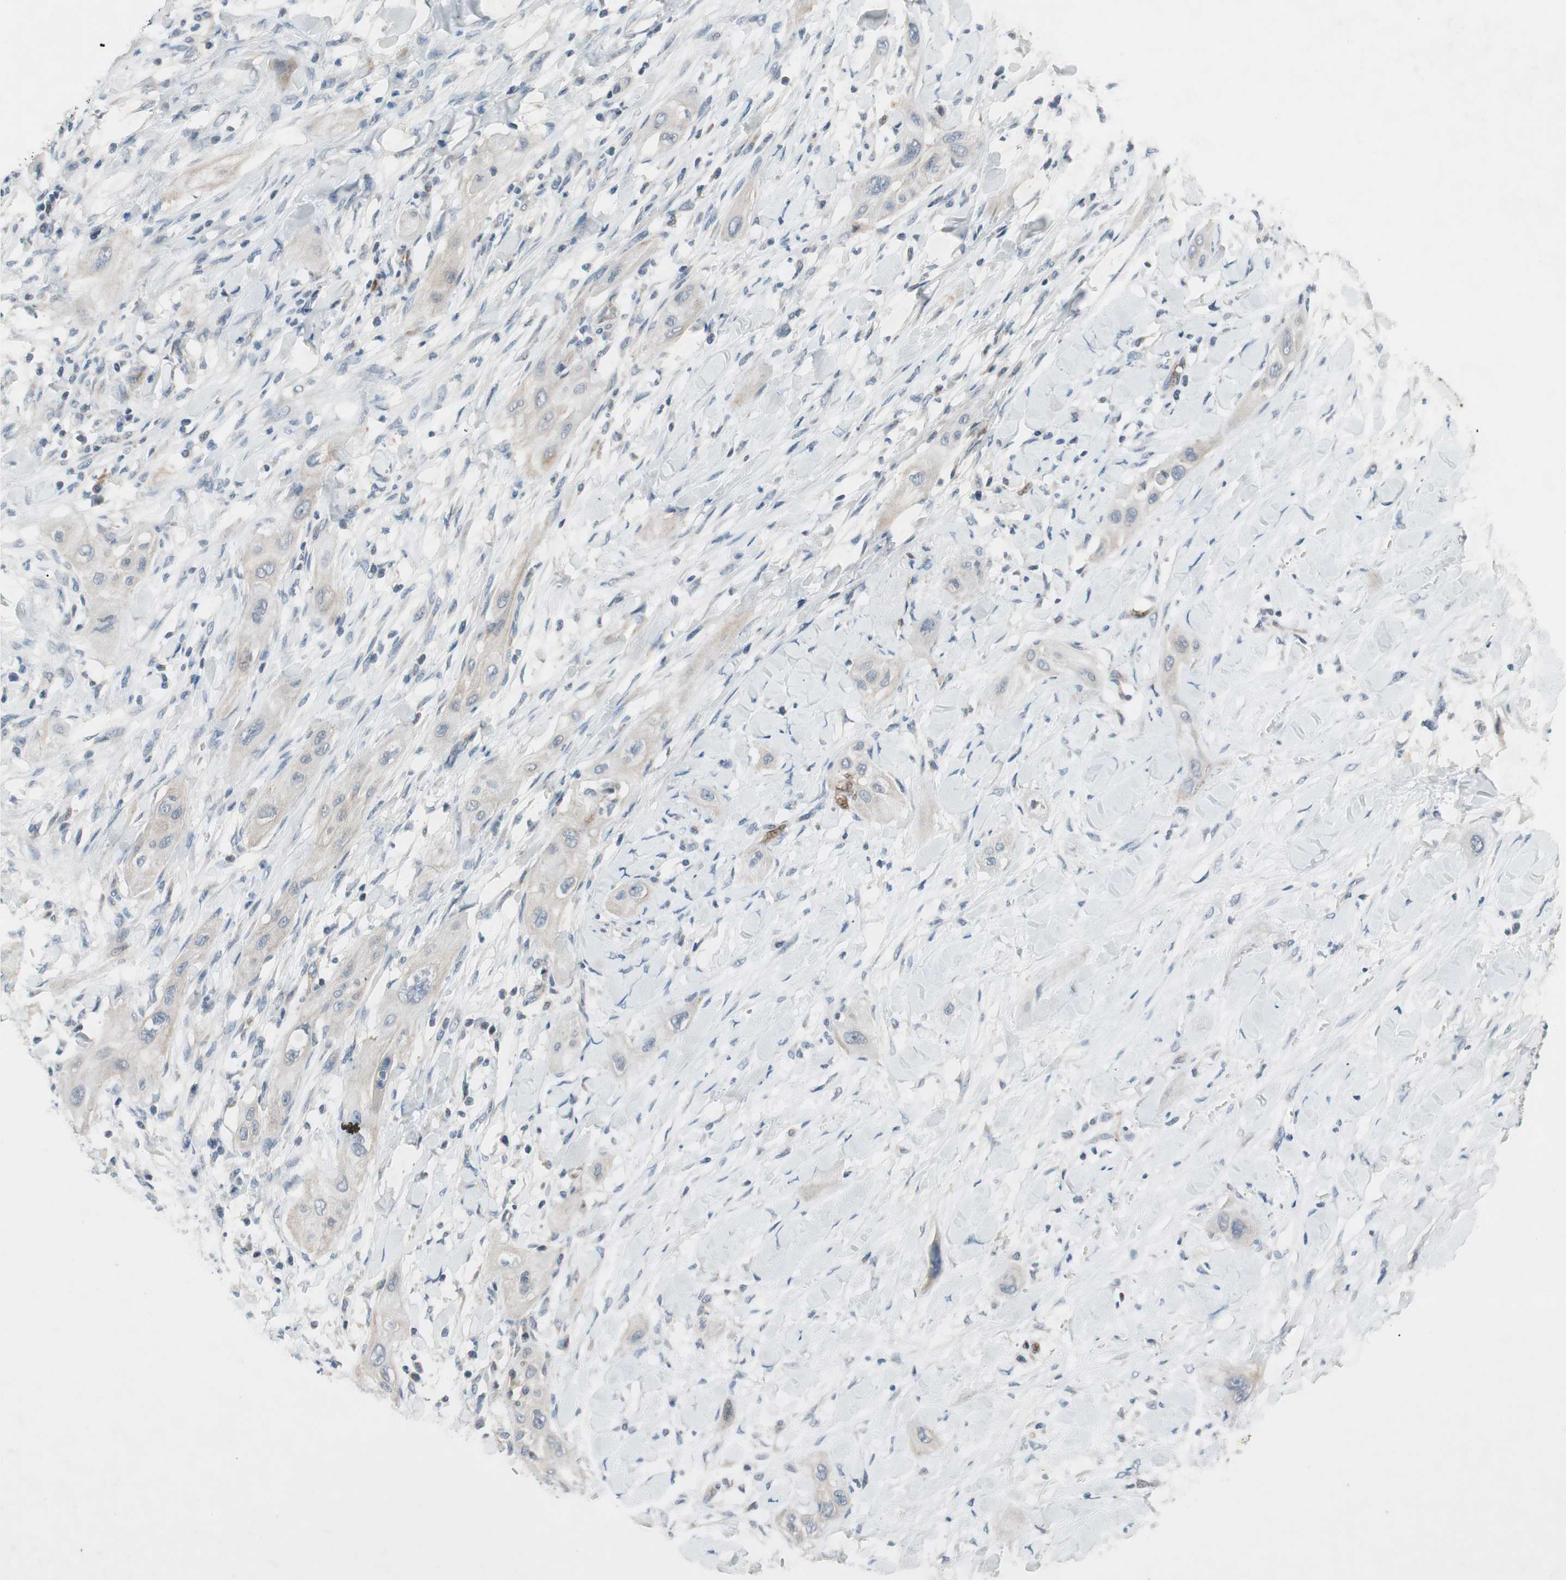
{"staining": {"intensity": "weak", "quantity": "<25%", "location": "cytoplasmic/membranous"}, "tissue": "lung cancer", "cell_type": "Tumor cells", "image_type": "cancer", "snomed": [{"axis": "morphology", "description": "Squamous cell carcinoma, NOS"}, {"axis": "topography", "description": "Lung"}], "caption": "This is a image of immunohistochemistry (IHC) staining of squamous cell carcinoma (lung), which shows no positivity in tumor cells. (DAB (3,3'-diaminobenzidine) immunohistochemistry (IHC) with hematoxylin counter stain).", "gene": "GYPC", "patient": {"sex": "female", "age": 47}}